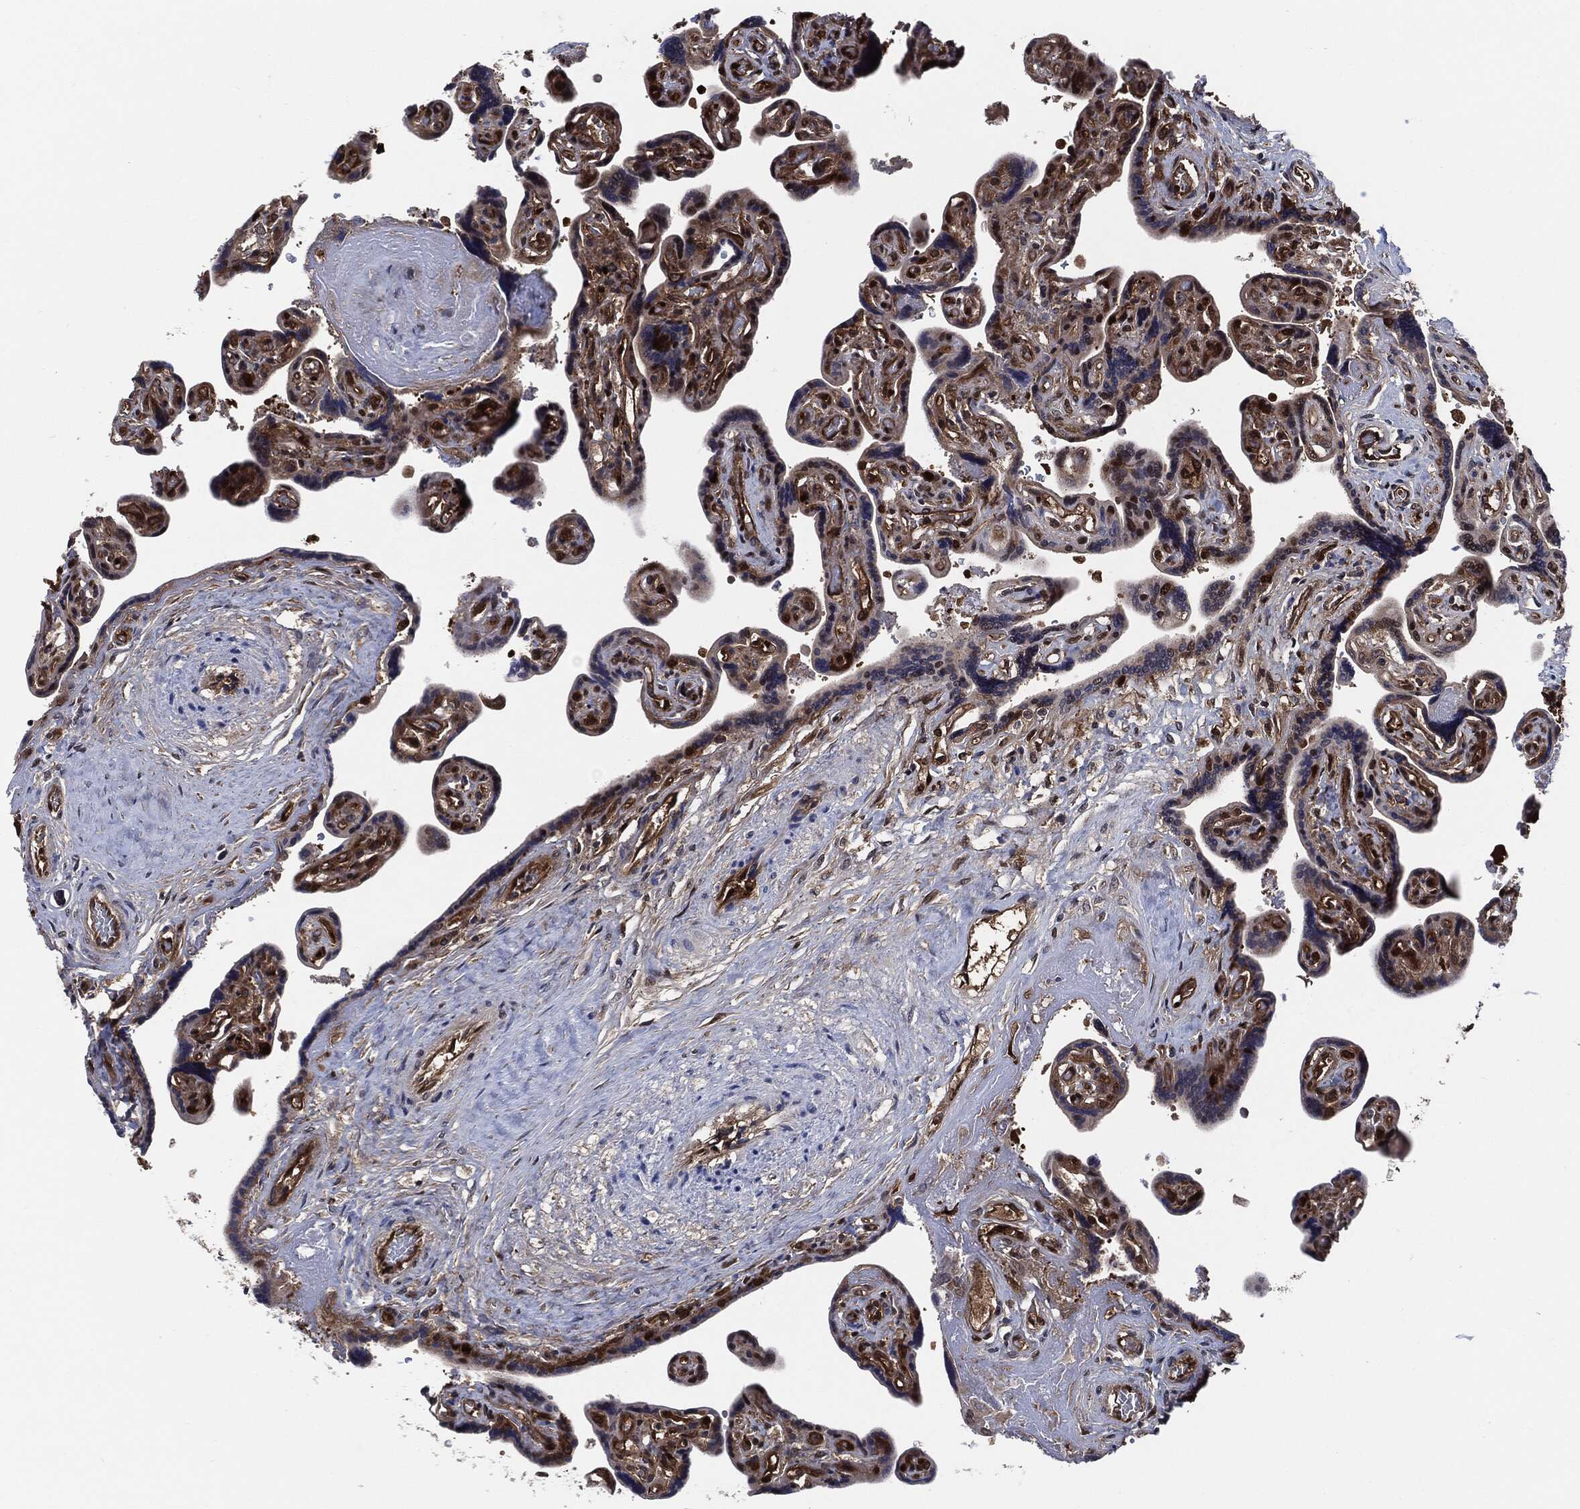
{"staining": {"intensity": "weak", "quantity": "25%-75%", "location": "cytoplasmic/membranous"}, "tissue": "placenta", "cell_type": "Decidual cells", "image_type": "normal", "snomed": [{"axis": "morphology", "description": "Normal tissue, NOS"}, {"axis": "topography", "description": "Placenta"}], "caption": "Human placenta stained for a protein (brown) displays weak cytoplasmic/membranous positive staining in approximately 25%-75% of decidual cells.", "gene": "XPNPEP1", "patient": {"sex": "female", "age": 32}}